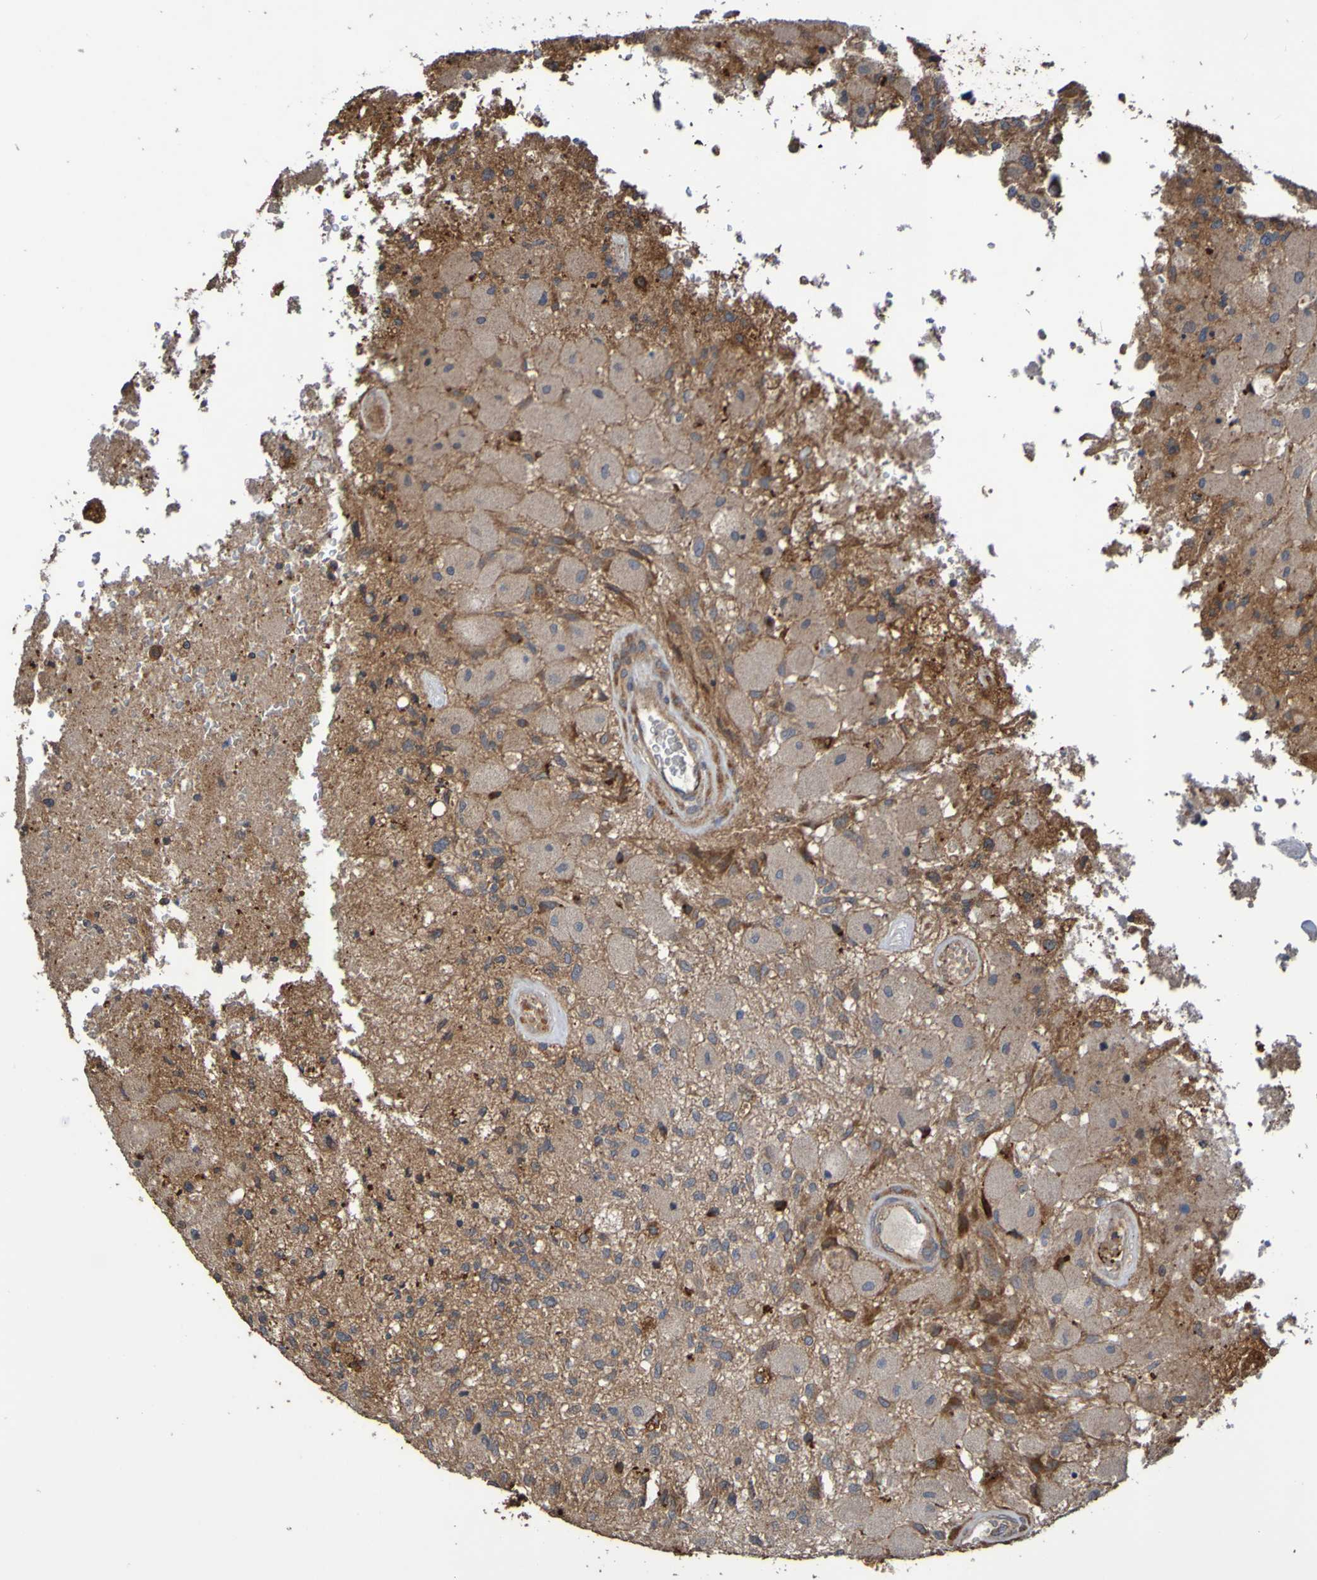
{"staining": {"intensity": "moderate", "quantity": ">75%", "location": "cytoplasmic/membranous"}, "tissue": "glioma", "cell_type": "Tumor cells", "image_type": "cancer", "snomed": [{"axis": "morphology", "description": "Normal tissue, NOS"}, {"axis": "morphology", "description": "Glioma, malignant, High grade"}, {"axis": "topography", "description": "Cerebral cortex"}], "caption": "Human malignant glioma (high-grade) stained for a protein (brown) shows moderate cytoplasmic/membranous positive expression in approximately >75% of tumor cells.", "gene": "UCN", "patient": {"sex": "male", "age": 77}}